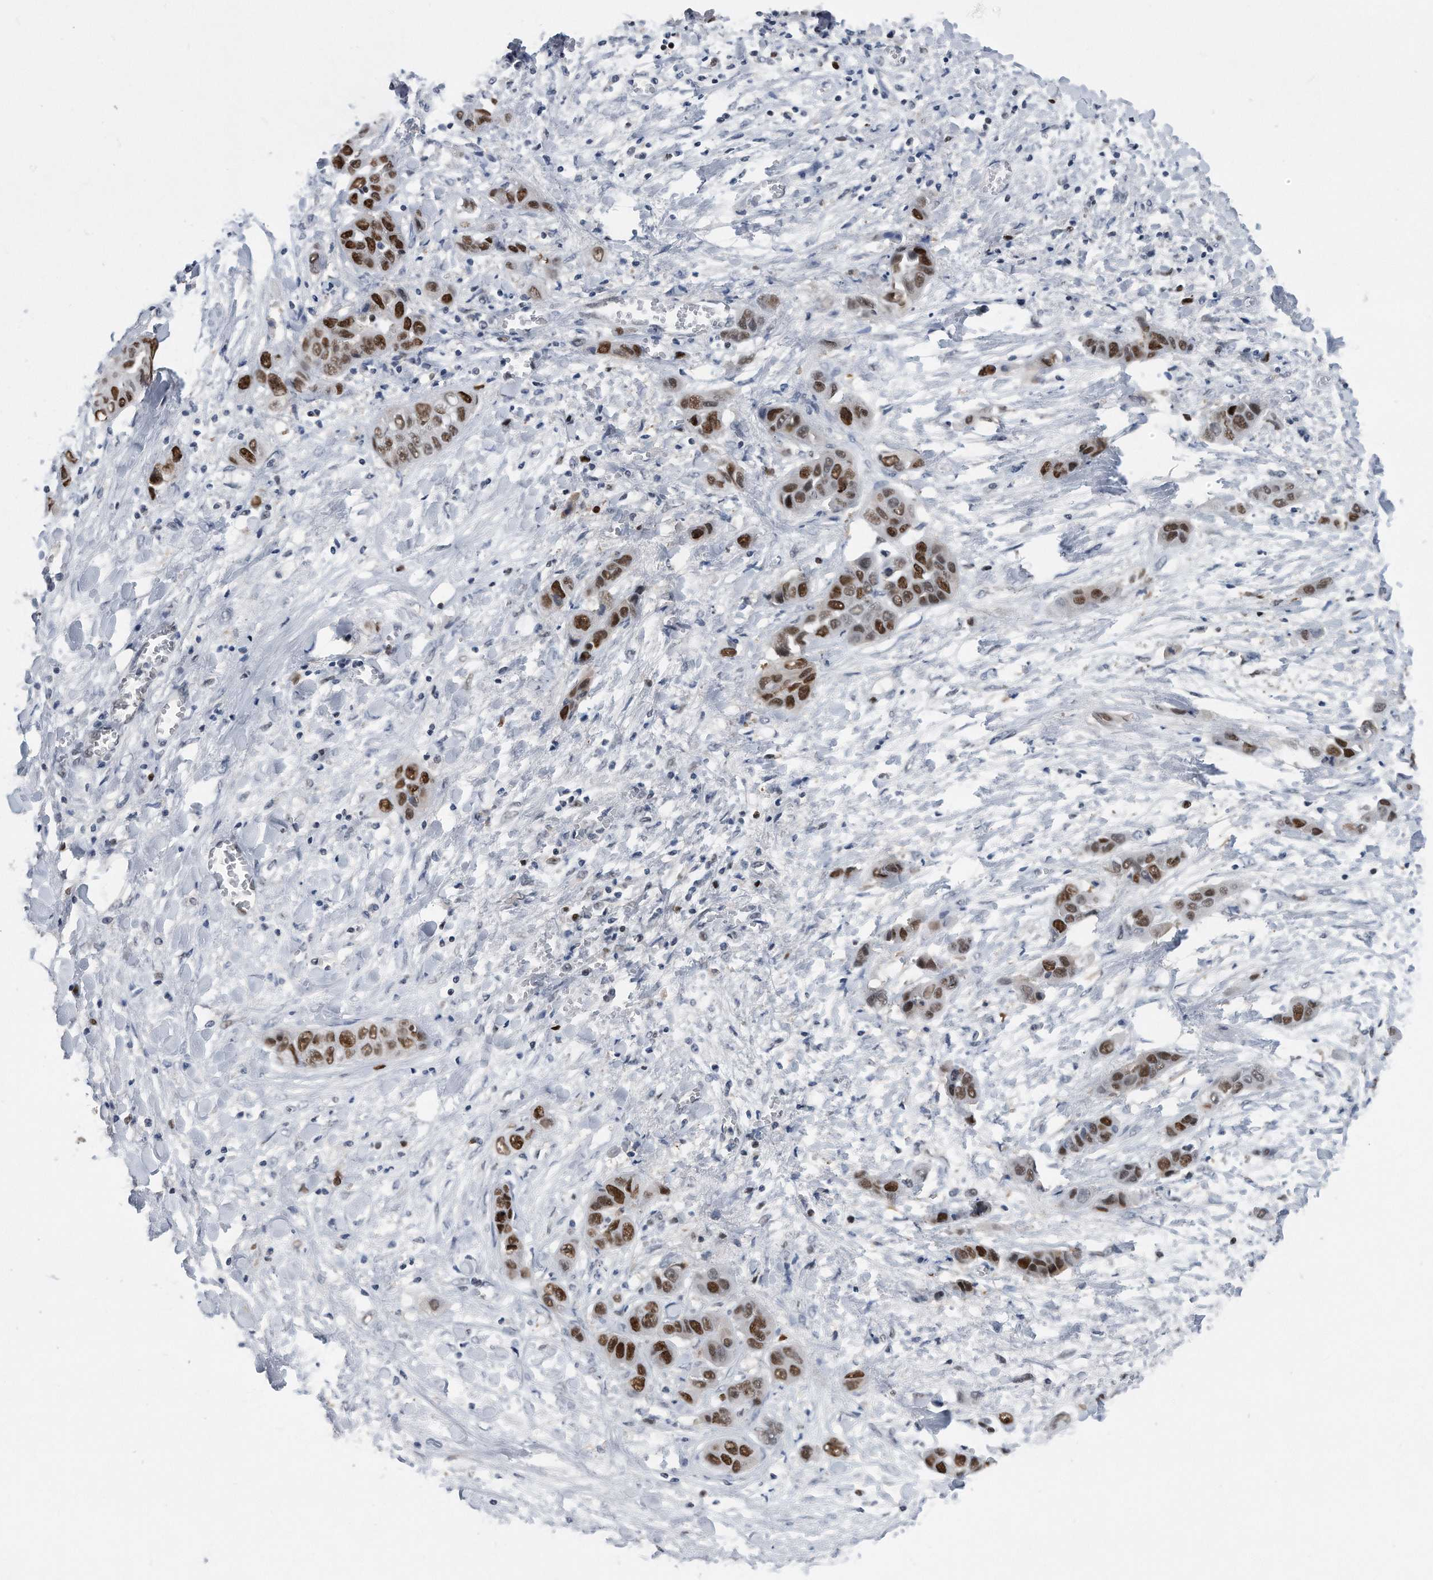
{"staining": {"intensity": "strong", "quantity": ">75%", "location": "nuclear"}, "tissue": "liver cancer", "cell_type": "Tumor cells", "image_type": "cancer", "snomed": [{"axis": "morphology", "description": "Cholangiocarcinoma"}, {"axis": "topography", "description": "Liver"}], "caption": "Immunohistochemical staining of cholangiocarcinoma (liver) exhibits strong nuclear protein staining in about >75% of tumor cells. The staining was performed using DAB (3,3'-diaminobenzidine), with brown indicating positive protein expression. Nuclei are stained blue with hematoxylin.", "gene": "PCNA", "patient": {"sex": "female", "age": 52}}